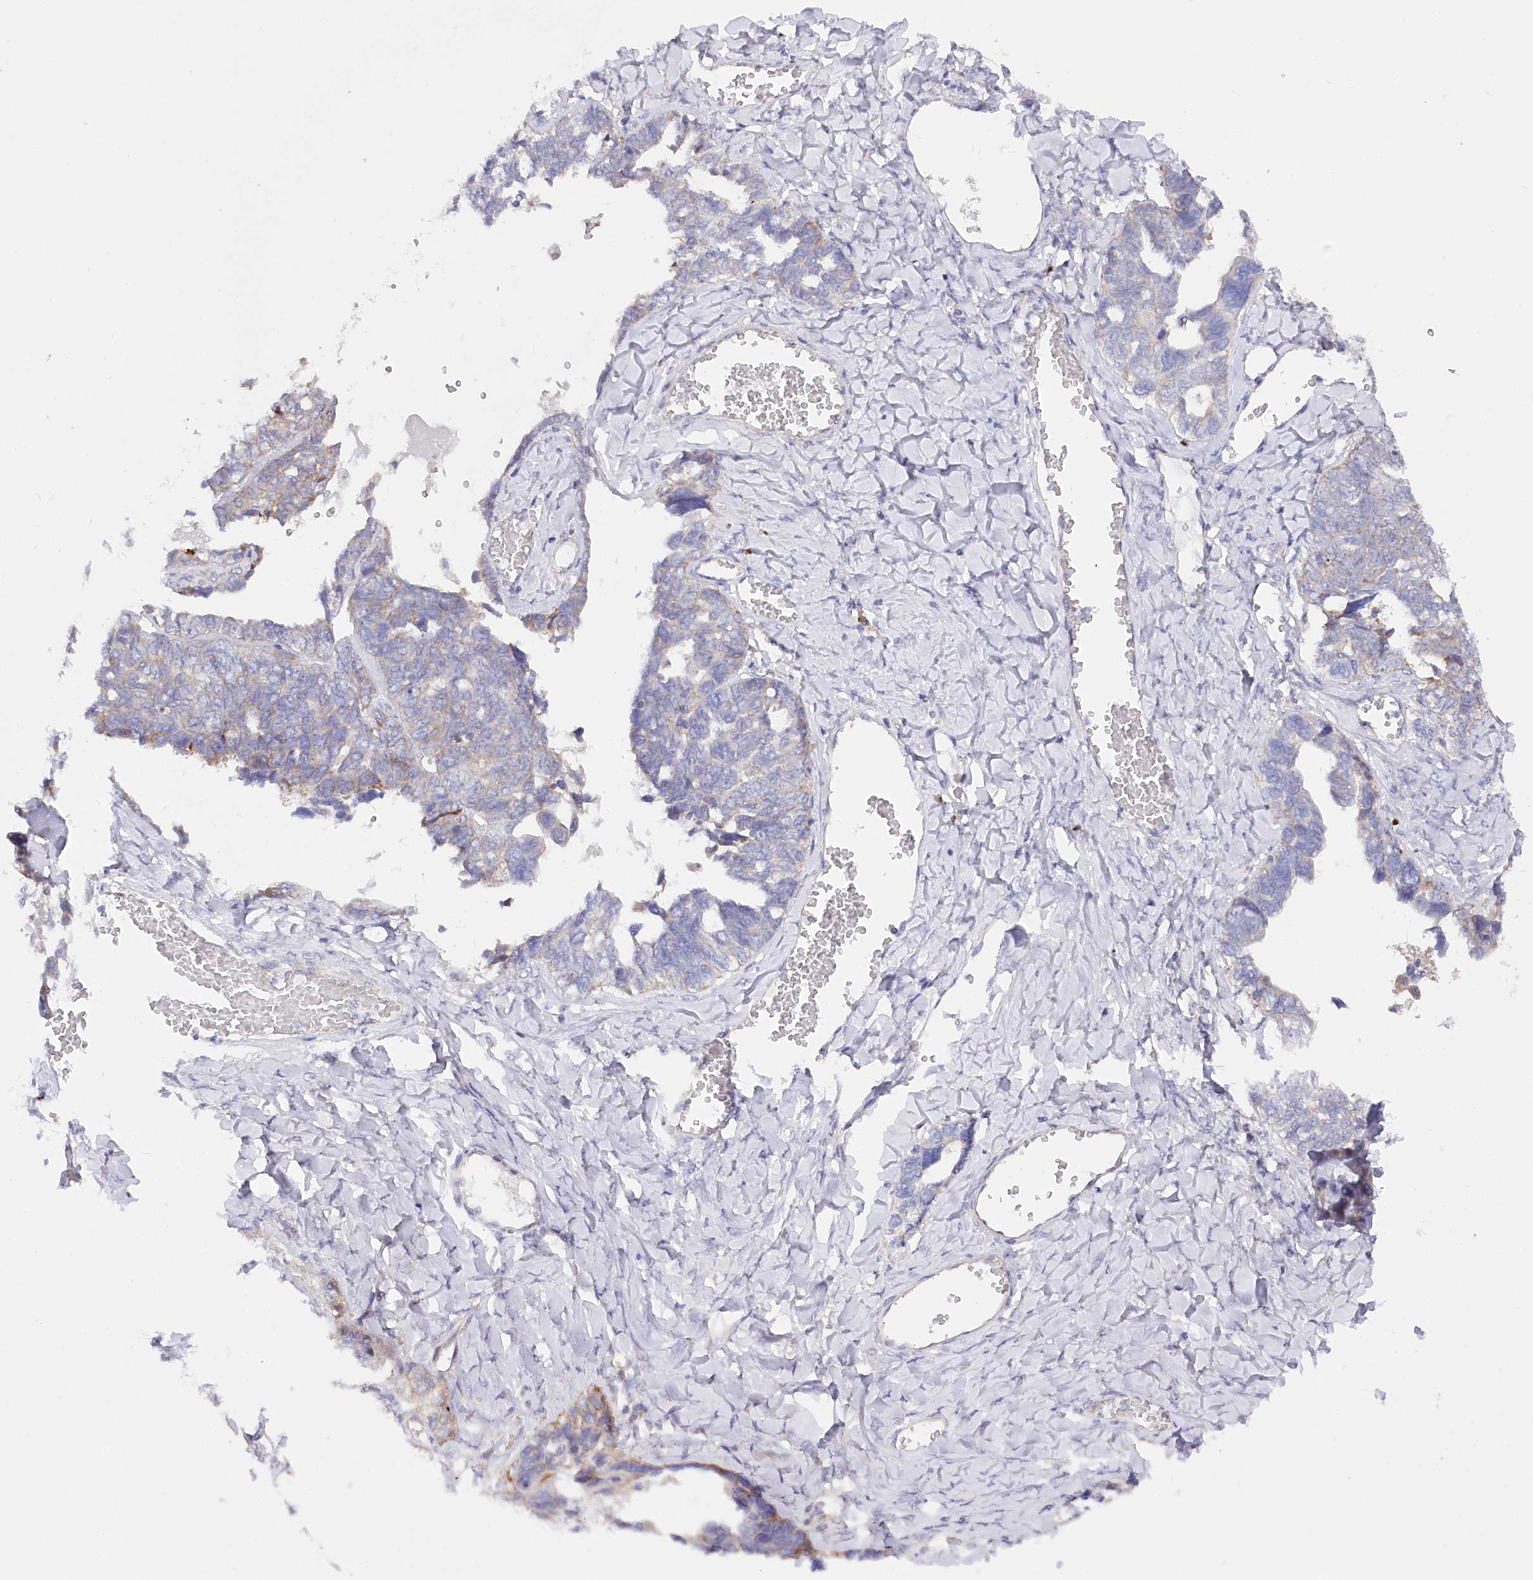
{"staining": {"intensity": "negative", "quantity": "none", "location": "none"}, "tissue": "ovarian cancer", "cell_type": "Tumor cells", "image_type": "cancer", "snomed": [{"axis": "morphology", "description": "Cystadenocarcinoma, serous, NOS"}, {"axis": "topography", "description": "Ovary"}], "caption": "DAB (3,3'-diaminobenzidine) immunohistochemical staining of human ovarian cancer (serous cystadenocarcinoma) displays no significant positivity in tumor cells. (DAB (3,3'-diaminobenzidine) immunohistochemistry visualized using brightfield microscopy, high magnification).", "gene": "POGLUT1", "patient": {"sex": "female", "age": 79}}